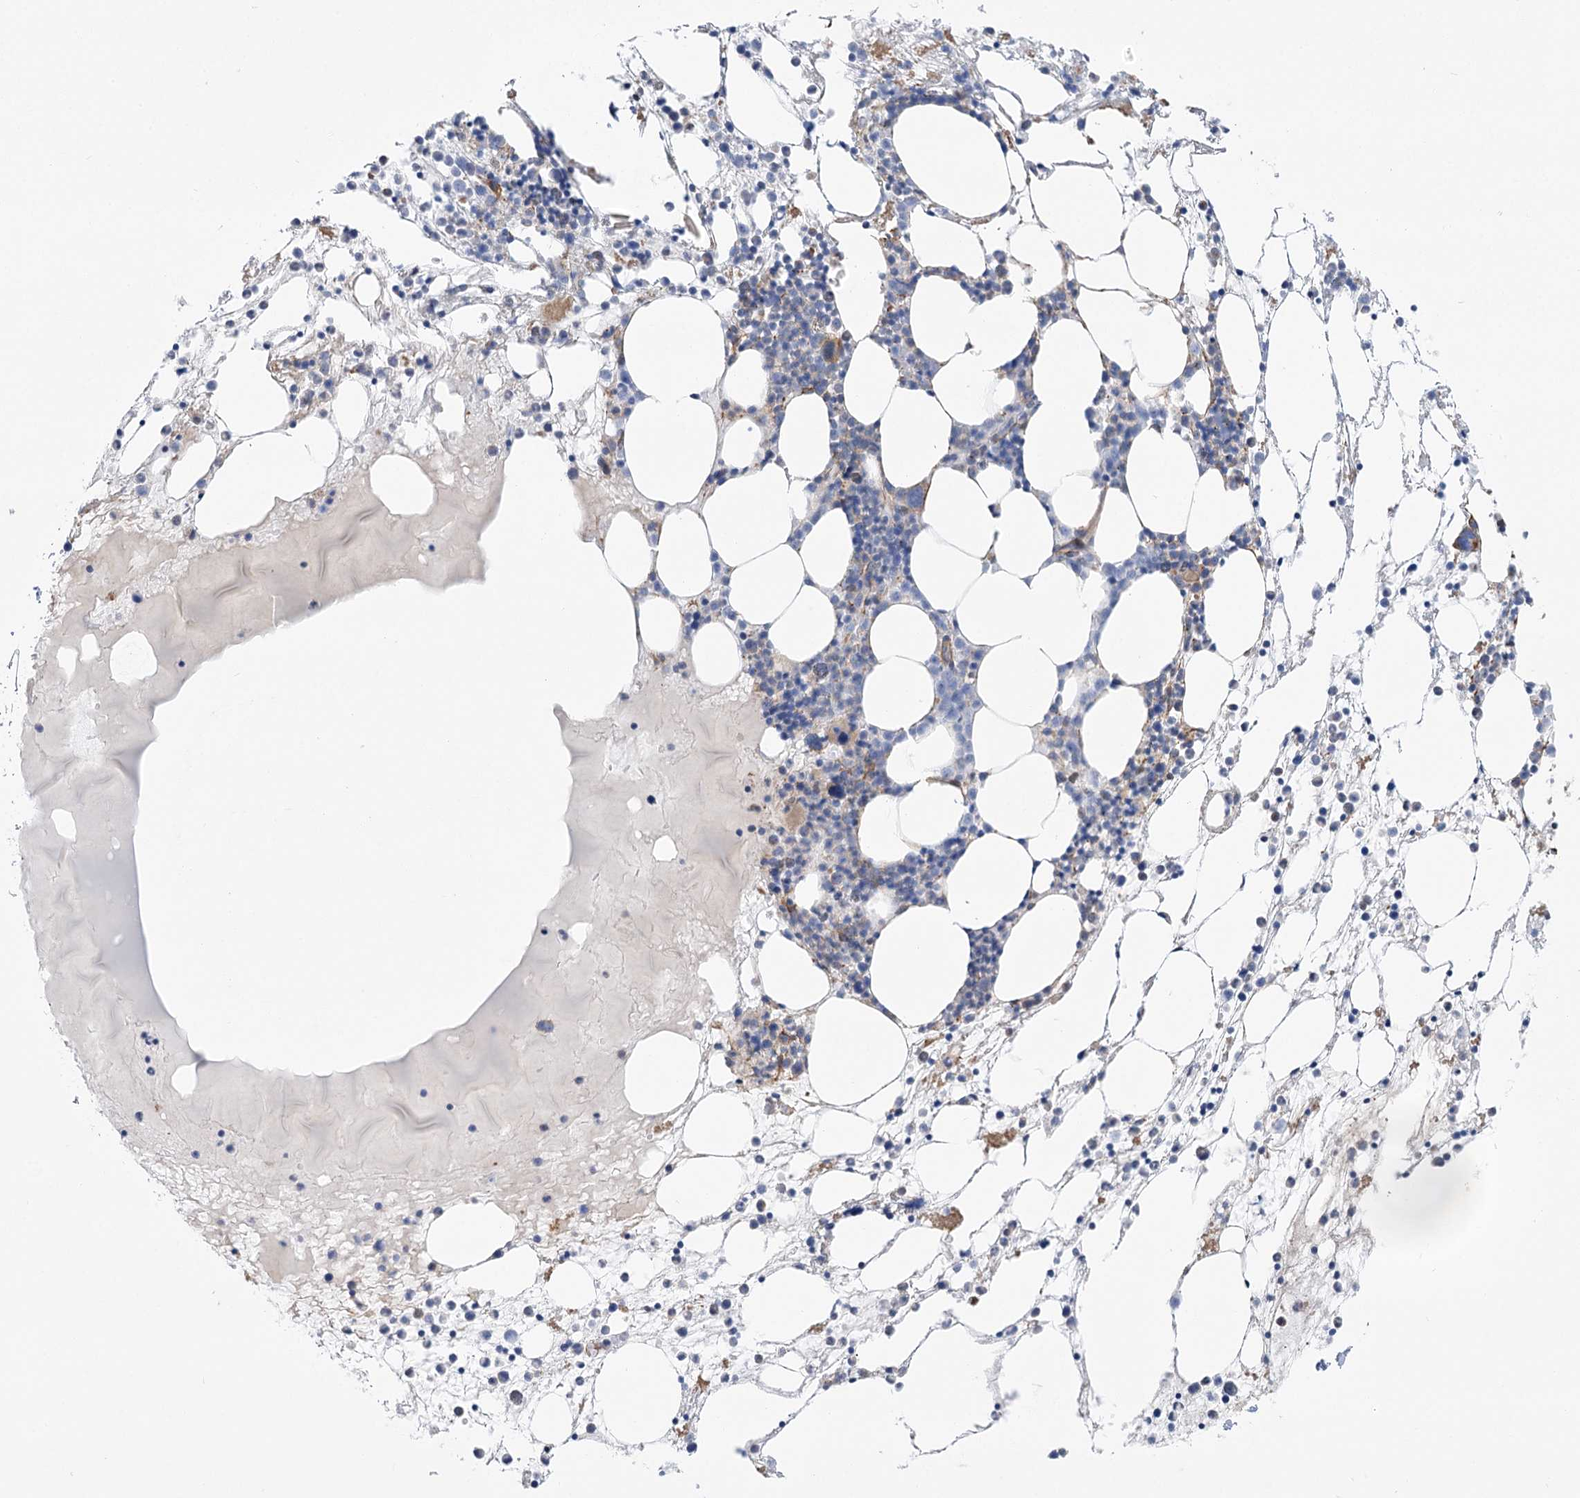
{"staining": {"intensity": "weak", "quantity": "<25%", "location": "cytoplasmic/membranous"}, "tissue": "bone marrow", "cell_type": "Hematopoietic cells", "image_type": "normal", "snomed": [{"axis": "morphology", "description": "Normal tissue, NOS"}, {"axis": "topography", "description": "Bone marrow"}], "caption": "IHC of normal bone marrow displays no expression in hematopoietic cells. The staining was performed using DAB to visualize the protein expression in brown, while the nuclei were stained in blue with hematoxylin (Magnification: 20x).", "gene": "WASHC3", "patient": {"sex": "male", "age": 75}}